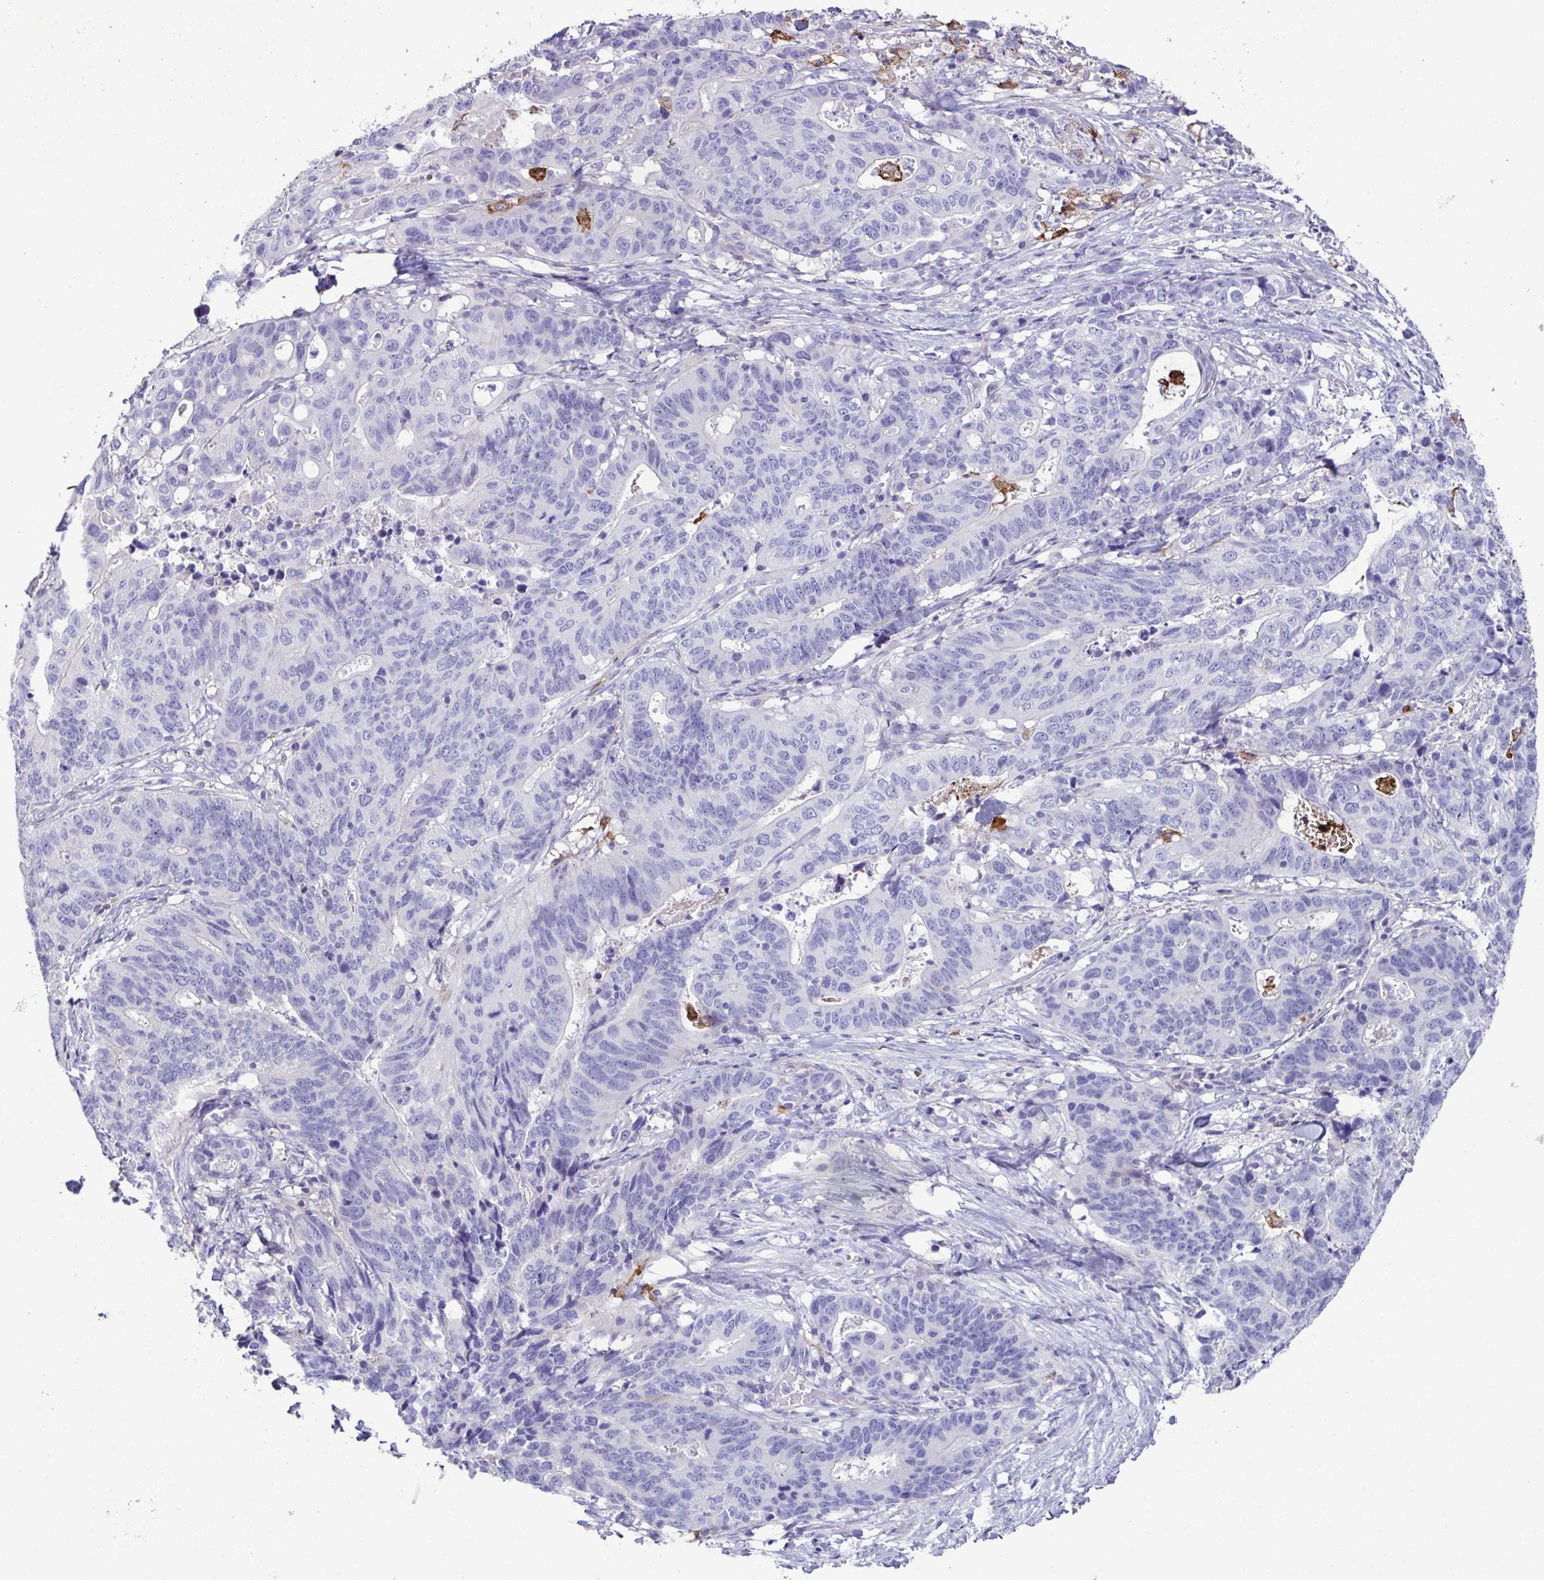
{"staining": {"intensity": "negative", "quantity": "none", "location": "none"}, "tissue": "stomach cancer", "cell_type": "Tumor cells", "image_type": "cancer", "snomed": [{"axis": "morphology", "description": "Adenocarcinoma, NOS"}, {"axis": "topography", "description": "Stomach, upper"}], "caption": "IHC image of human stomach adenocarcinoma stained for a protein (brown), which reveals no staining in tumor cells. (DAB IHC visualized using brightfield microscopy, high magnification).", "gene": "MARCO", "patient": {"sex": "female", "age": 67}}